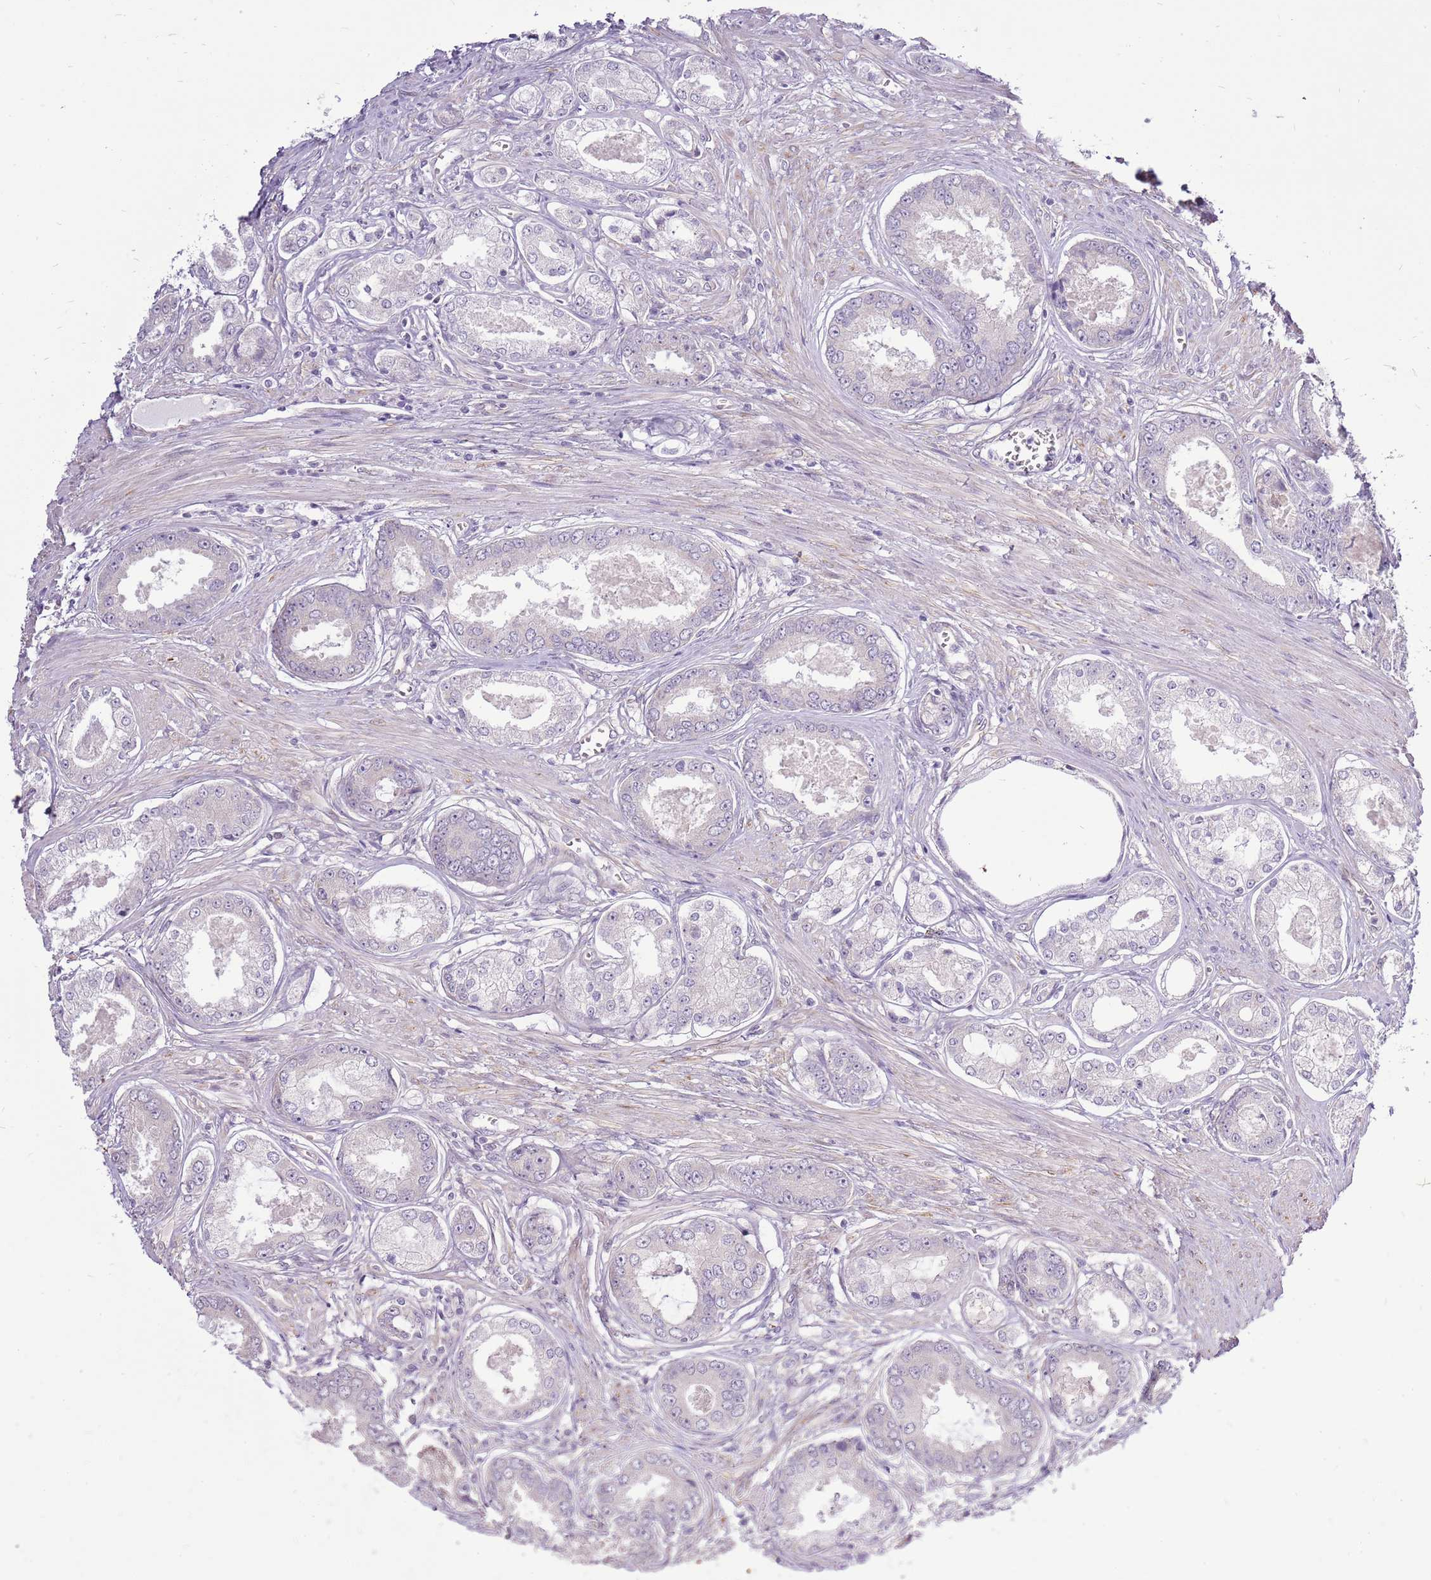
{"staining": {"intensity": "negative", "quantity": "none", "location": "none"}, "tissue": "prostate cancer", "cell_type": "Tumor cells", "image_type": "cancer", "snomed": [{"axis": "morphology", "description": "Adenocarcinoma, Low grade"}, {"axis": "topography", "description": "Prostate"}], "caption": "Human prostate cancer stained for a protein using IHC displays no staining in tumor cells.", "gene": "UGGT2", "patient": {"sex": "male", "age": 68}}